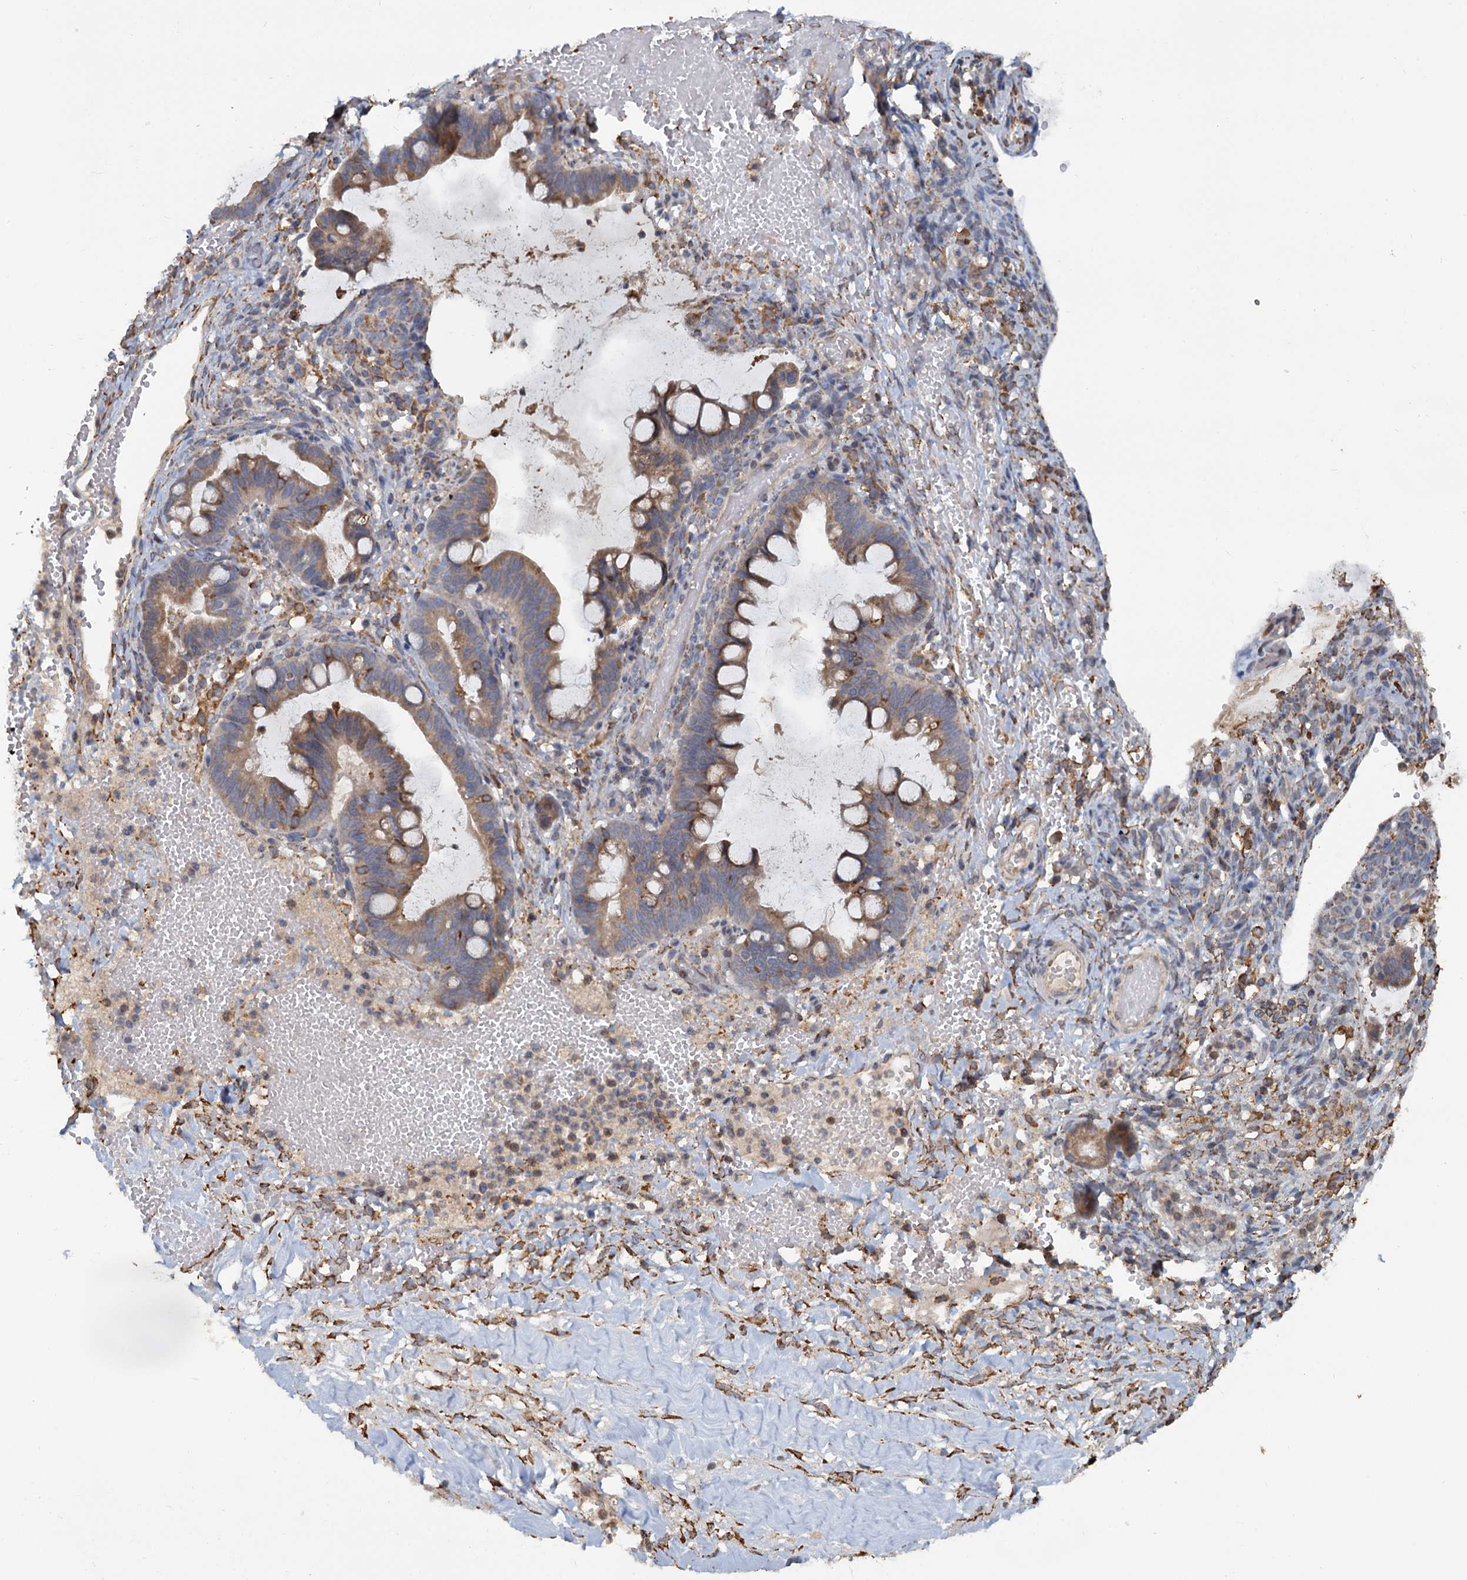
{"staining": {"intensity": "moderate", "quantity": ">75%", "location": "cytoplasmic/membranous"}, "tissue": "ovarian cancer", "cell_type": "Tumor cells", "image_type": "cancer", "snomed": [{"axis": "morphology", "description": "Cystadenocarcinoma, mucinous, NOS"}, {"axis": "topography", "description": "Ovary"}], "caption": "Moderate cytoplasmic/membranous expression for a protein is seen in approximately >75% of tumor cells of ovarian mucinous cystadenocarcinoma using immunohistochemistry.", "gene": "LRRC51", "patient": {"sex": "female", "age": 73}}